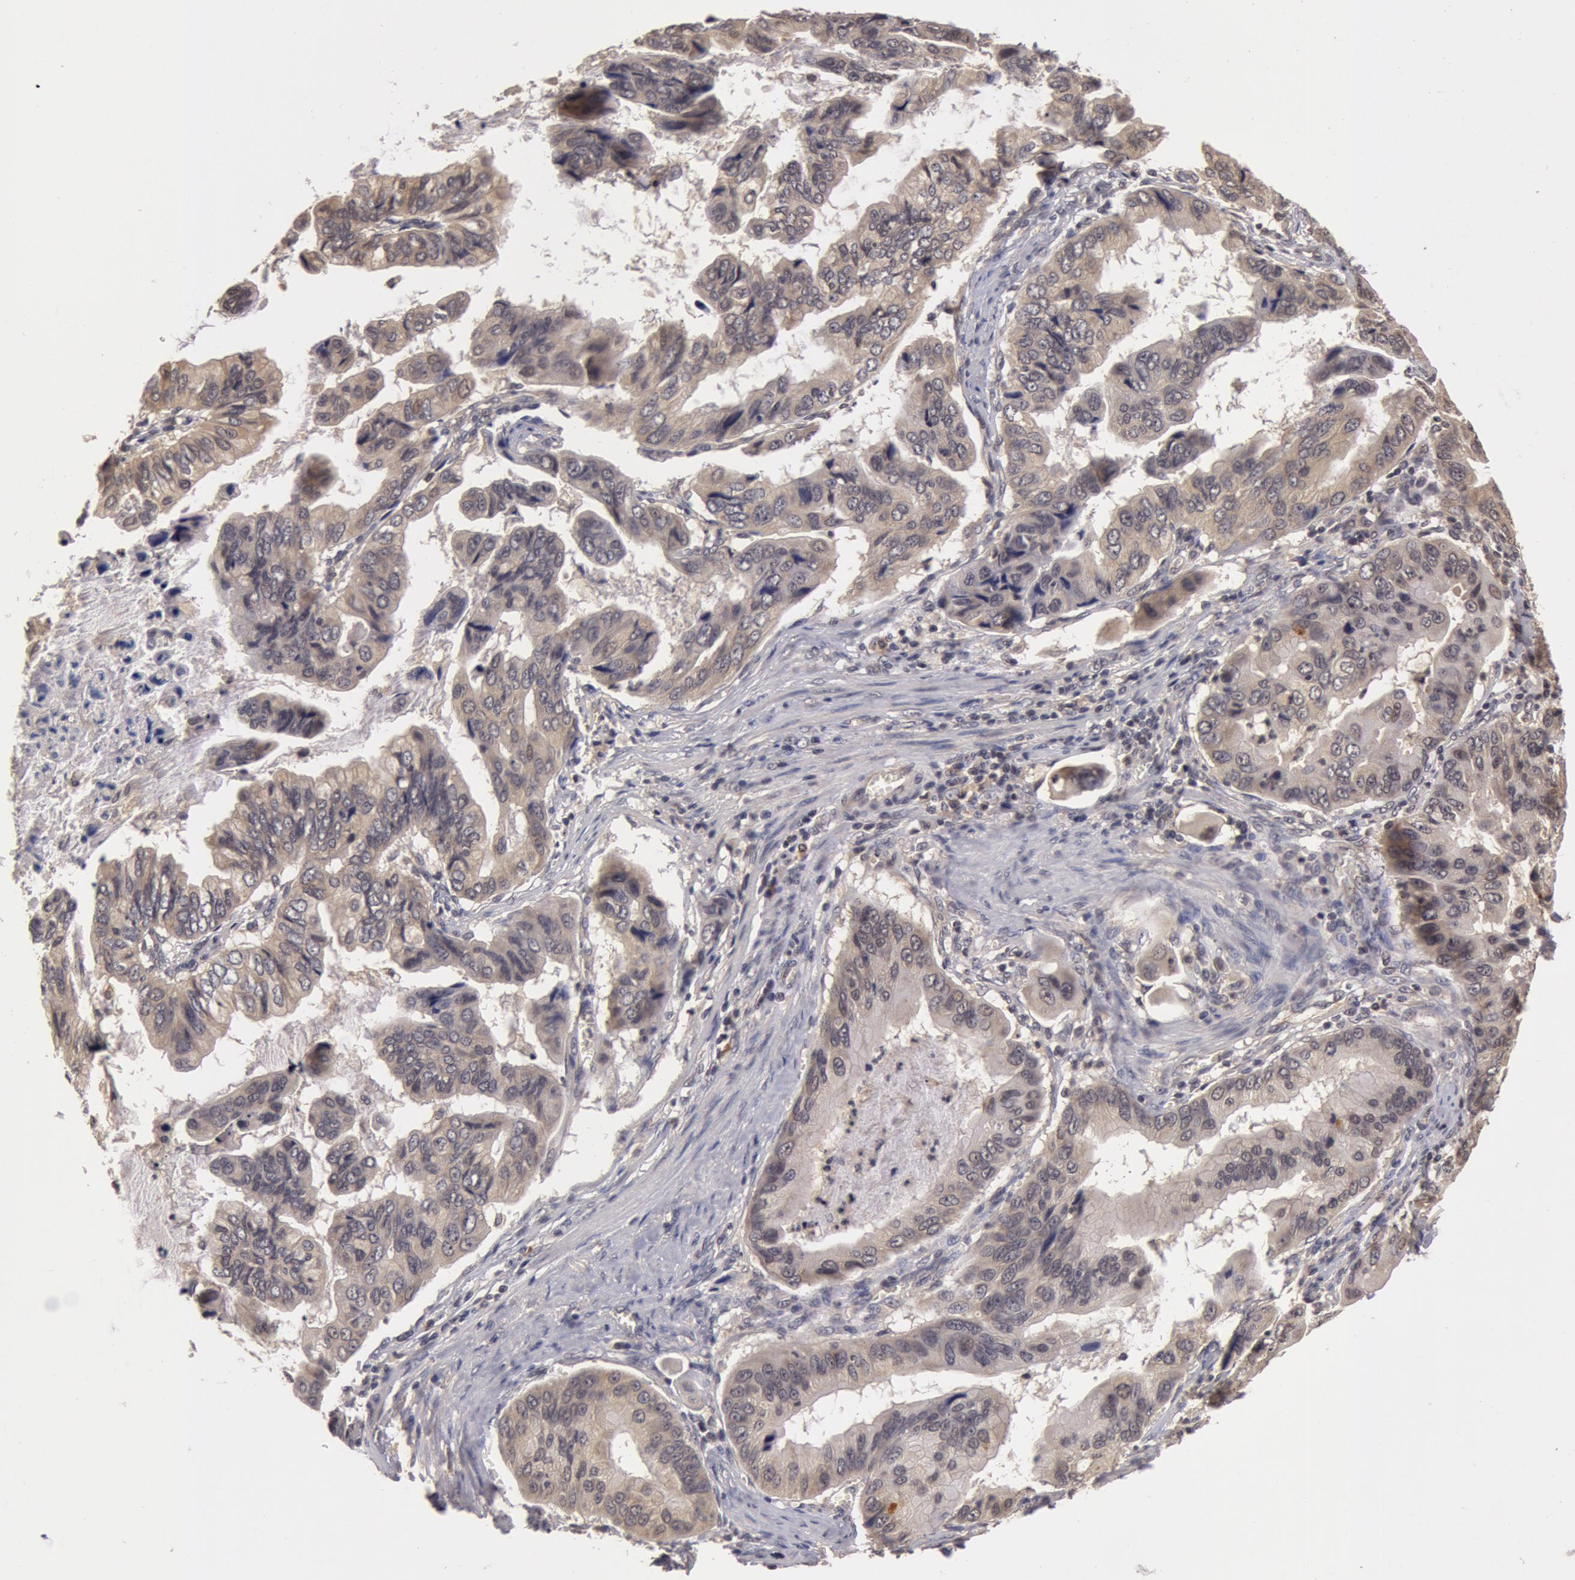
{"staining": {"intensity": "moderate", "quantity": ">75%", "location": "cytoplasmic/membranous"}, "tissue": "stomach cancer", "cell_type": "Tumor cells", "image_type": "cancer", "snomed": [{"axis": "morphology", "description": "Adenocarcinoma, NOS"}, {"axis": "topography", "description": "Stomach, upper"}], "caption": "Brown immunohistochemical staining in human stomach adenocarcinoma shows moderate cytoplasmic/membranous staining in about >75% of tumor cells.", "gene": "BCHE", "patient": {"sex": "male", "age": 80}}